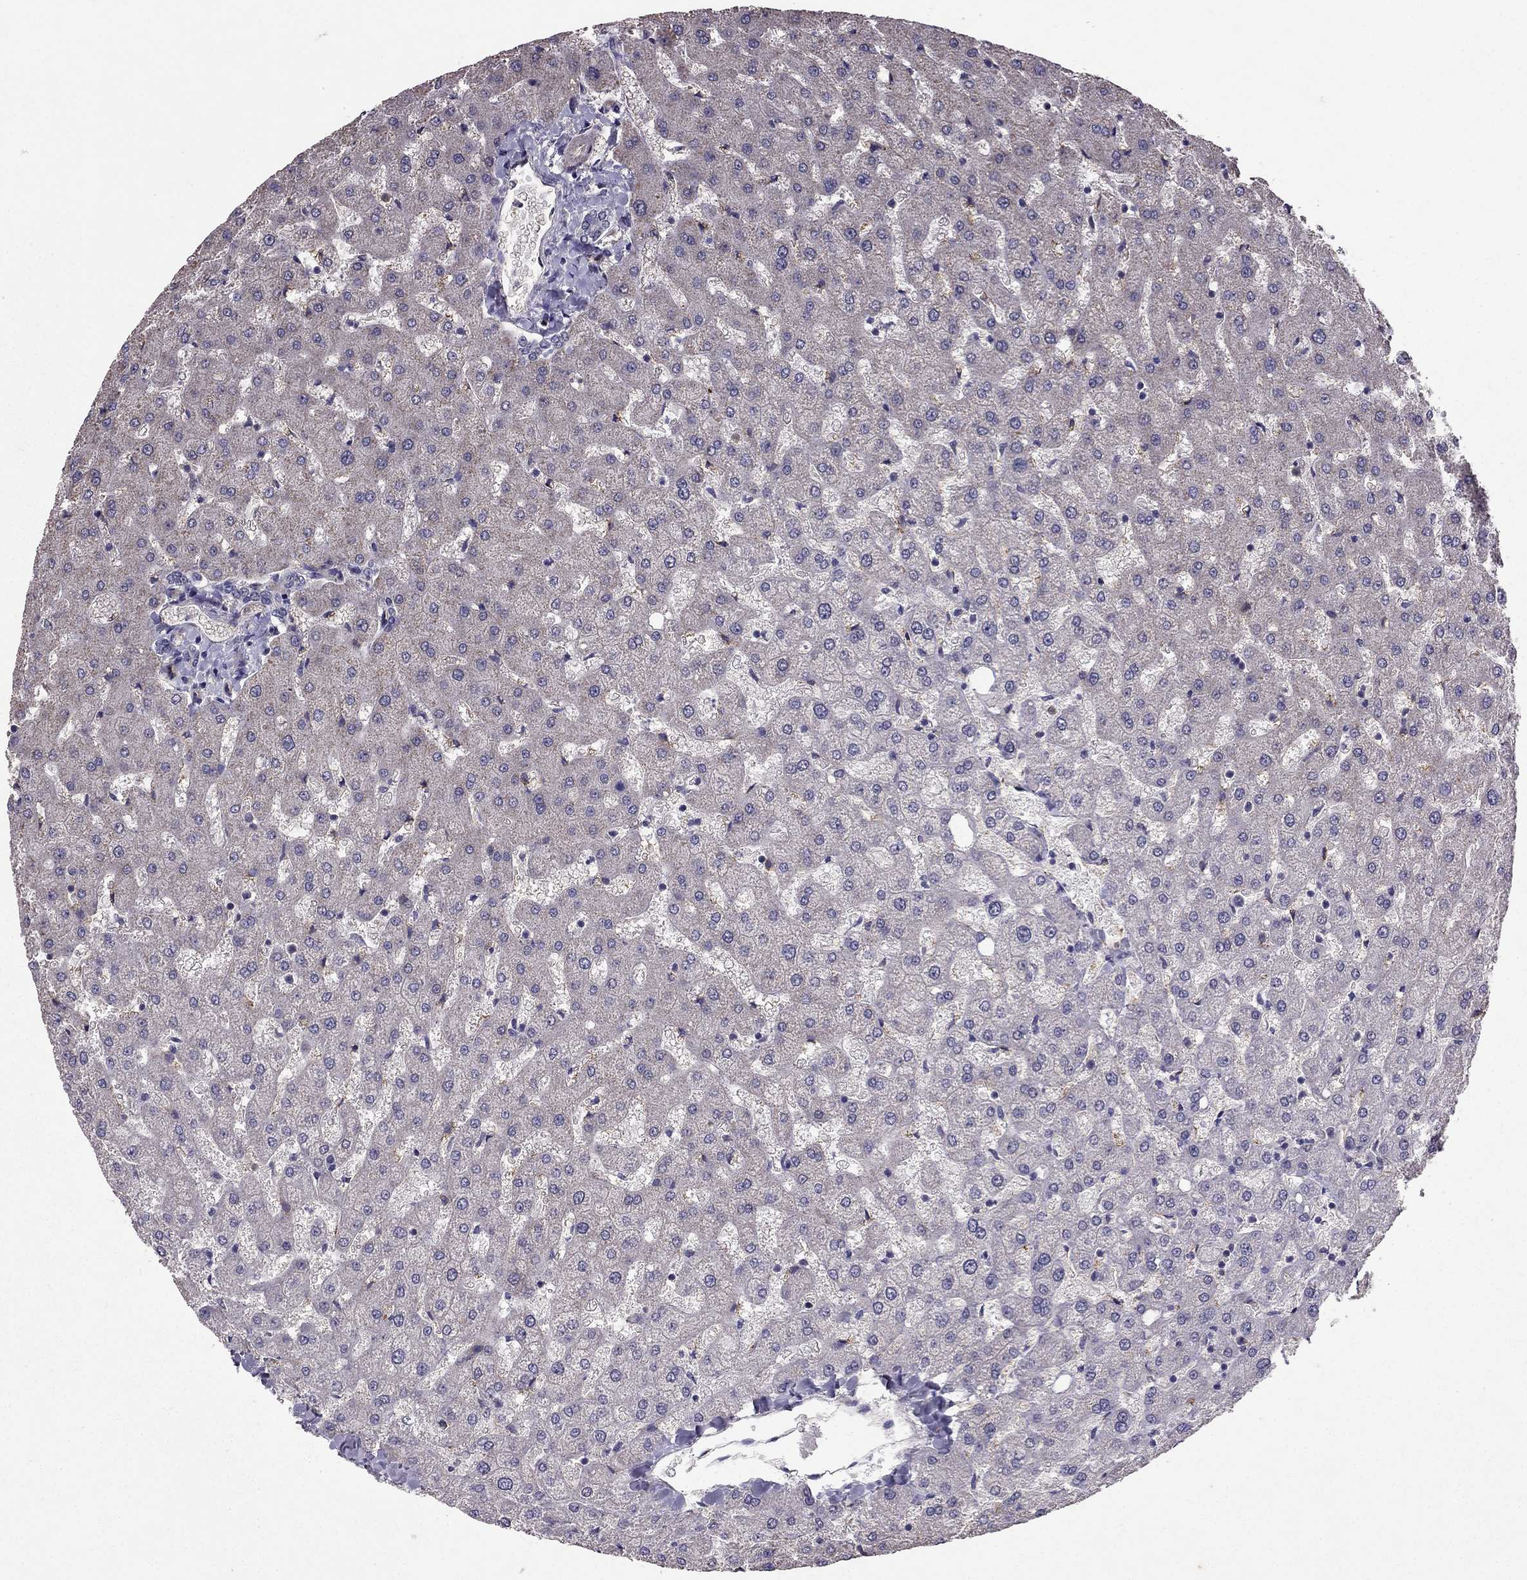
{"staining": {"intensity": "negative", "quantity": "none", "location": "none"}, "tissue": "liver", "cell_type": "Cholangiocytes", "image_type": "normal", "snomed": [{"axis": "morphology", "description": "Normal tissue, NOS"}, {"axis": "topography", "description": "Liver"}], "caption": "Cholangiocytes show no significant protein staining in normal liver.", "gene": "RASIP1", "patient": {"sex": "female", "age": 50}}